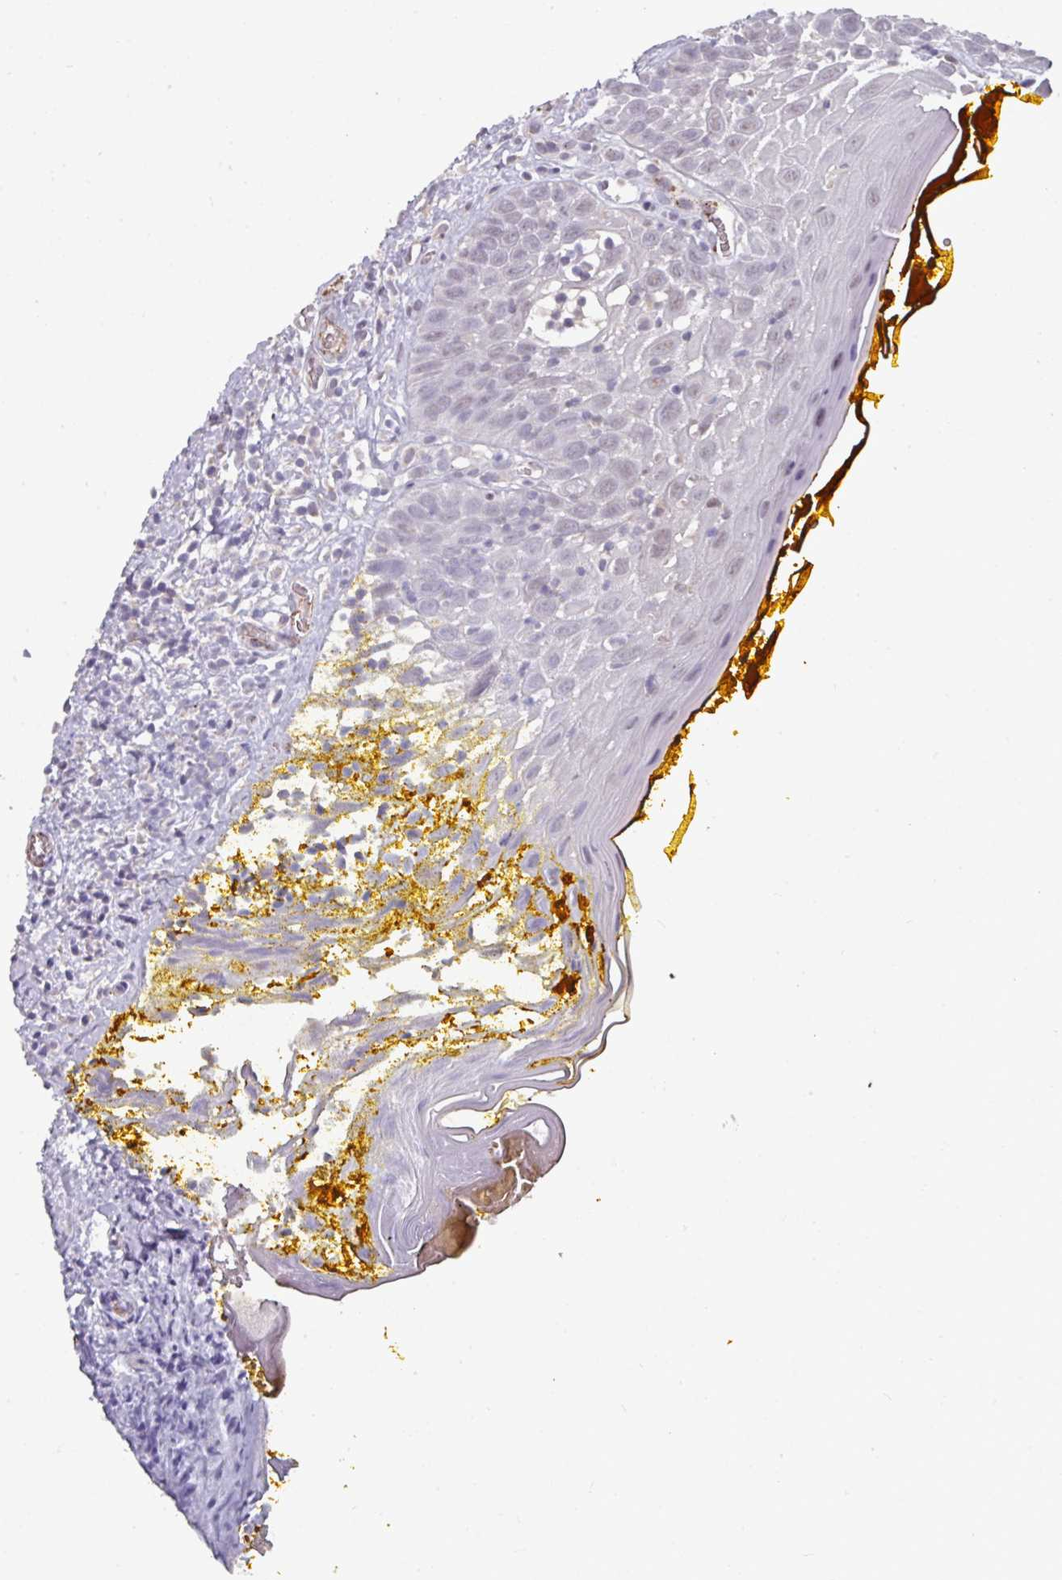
{"staining": {"intensity": "negative", "quantity": "none", "location": "none"}, "tissue": "oral mucosa", "cell_type": "Squamous epithelial cells", "image_type": "normal", "snomed": [{"axis": "morphology", "description": "Normal tissue, NOS"}, {"axis": "morphology", "description": "Squamous cell carcinoma, NOS"}, {"axis": "topography", "description": "Oral tissue"}, {"axis": "topography", "description": "Tounge, NOS"}, {"axis": "topography", "description": "Head-Neck"}], "caption": "High magnification brightfield microscopy of benign oral mucosa stained with DAB (brown) and counterstained with hematoxylin (blue): squamous epithelial cells show no significant expression. The staining was performed using DAB to visualize the protein expression in brown, while the nuclei were stained in blue with hematoxylin (Magnification: 20x).", "gene": "SIDT2", "patient": {"sex": "male", "age": 76}}